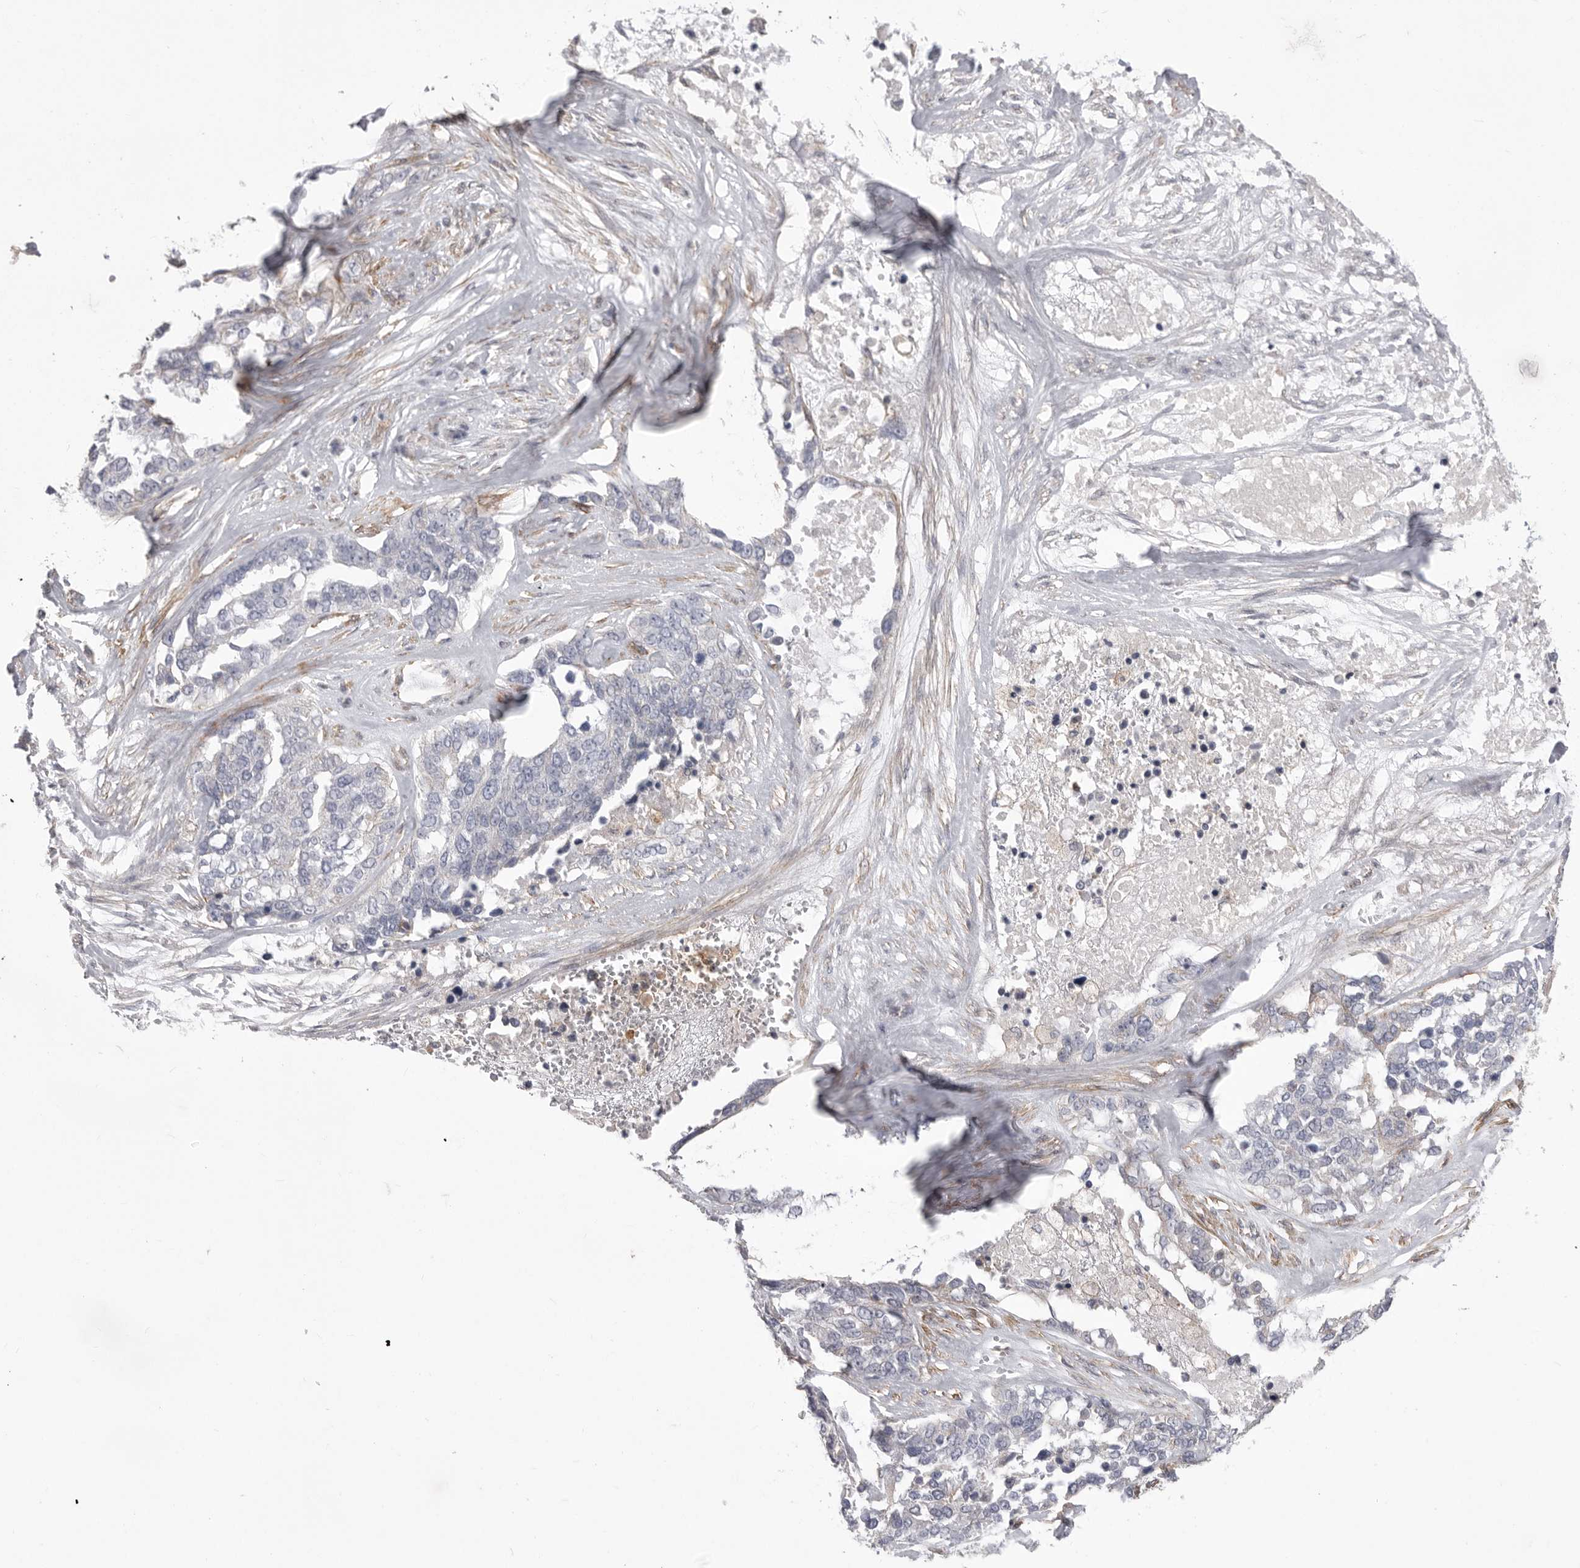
{"staining": {"intensity": "negative", "quantity": "none", "location": "none"}, "tissue": "ovarian cancer", "cell_type": "Tumor cells", "image_type": "cancer", "snomed": [{"axis": "morphology", "description": "Cystadenocarcinoma, serous, NOS"}, {"axis": "topography", "description": "Ovary"}], "caption": "The immunohistochemistry micrograph has no significant positivity in tumor cells of ovarian cancer tissue.", "gene": "SIGLEC10", "patient": {"sex": "female", "age": 44}}